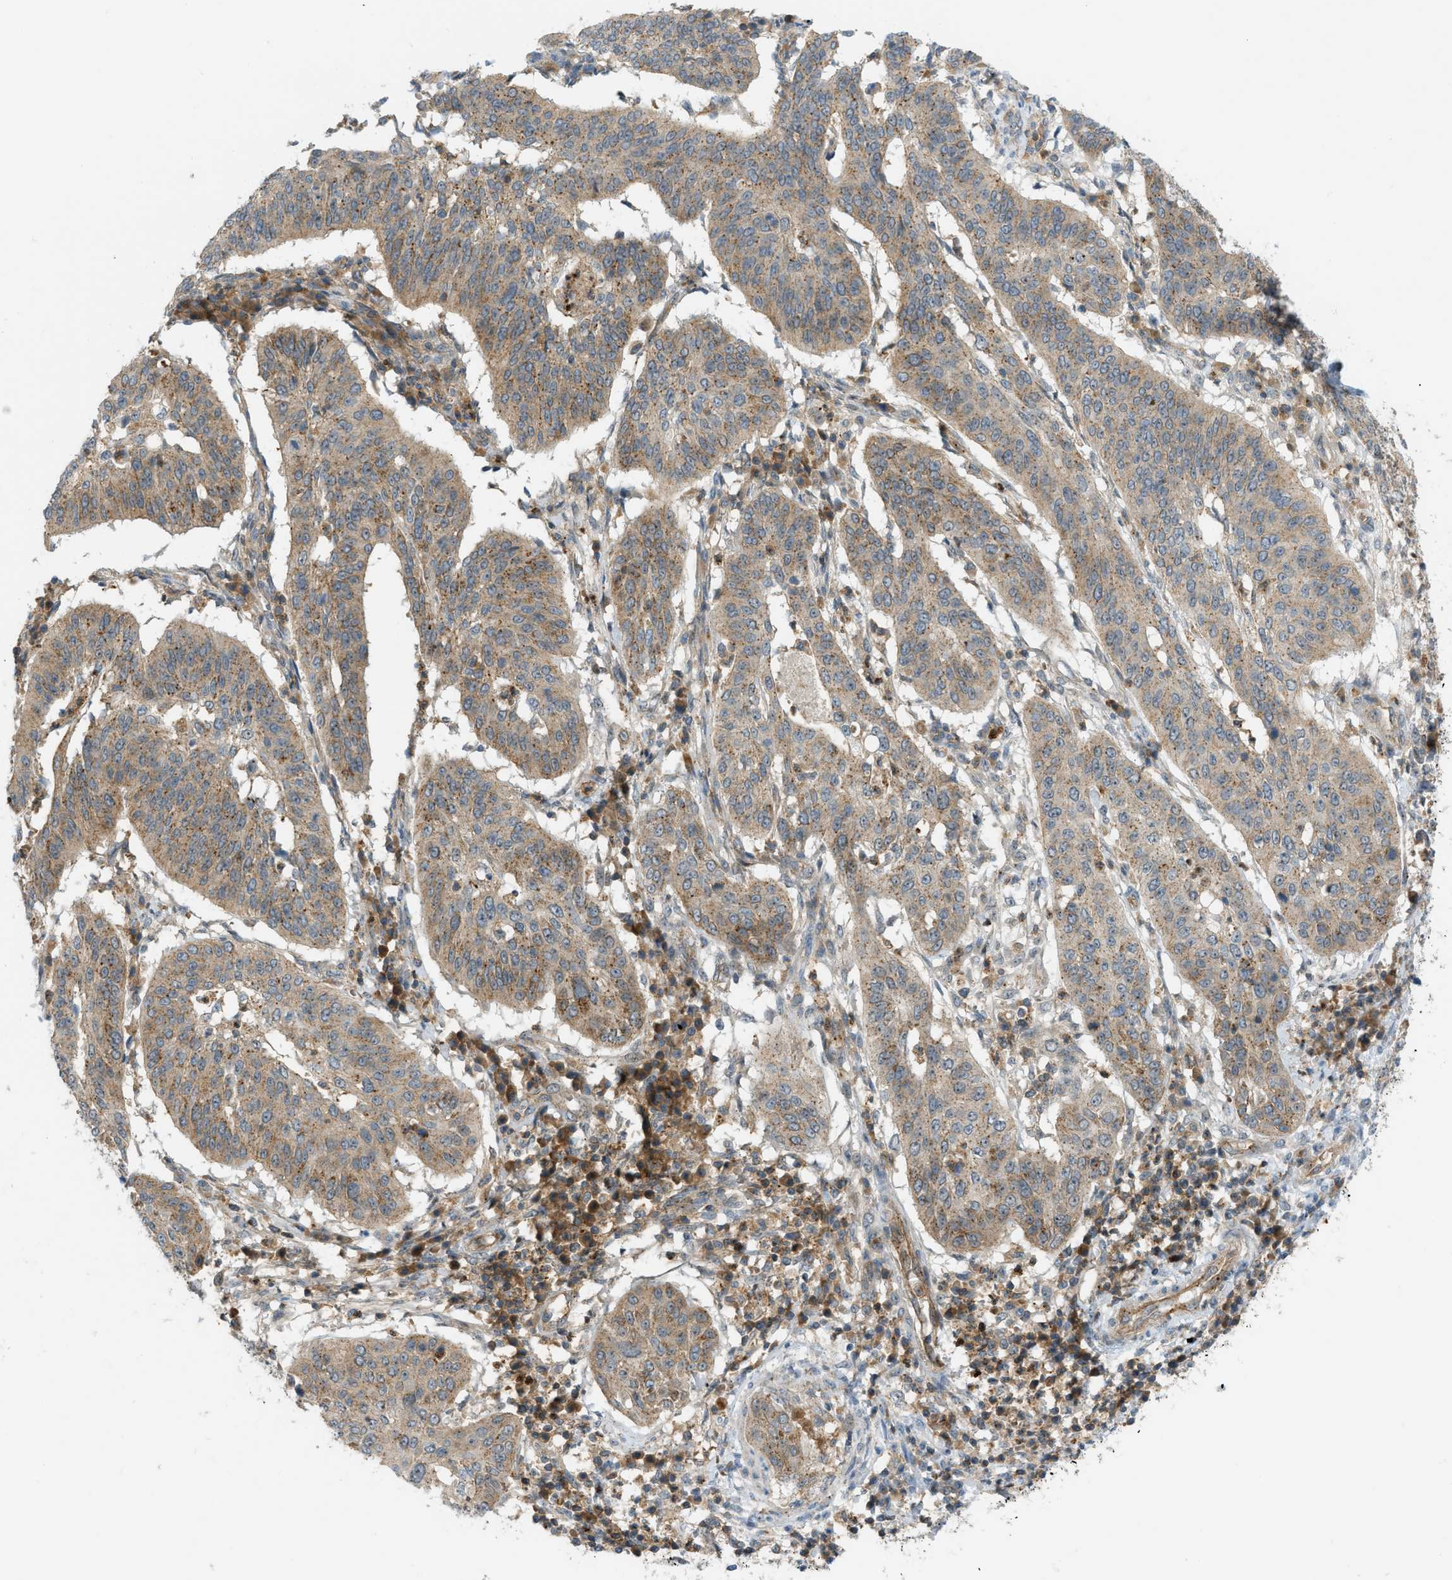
{"staining": {"intensity": "moderate", "quantity": ">75%", "location": "cytoplasmic/membranous"}, "tissue": "cervical cancer", "cell_type": "Tumor cells", "image_type": "cancer", "snomed": [{"axis": "morphology", "description": "Normal tissue, NOS"}, {"axis": "morphology", "description": "Squamous cell carcinoma, NOS"}, {"axis": "topography", "description": "Cervix"}], "caption": "This histopathology image demonstrates immunohistochemistry (IHC) staining of human cervical cancer, with medium moderate cytoplasmic/membranous staining in approximately >75% of tumor cells.", "gene": "GRK6", "patient": {"sex": "female", "age": 39}}